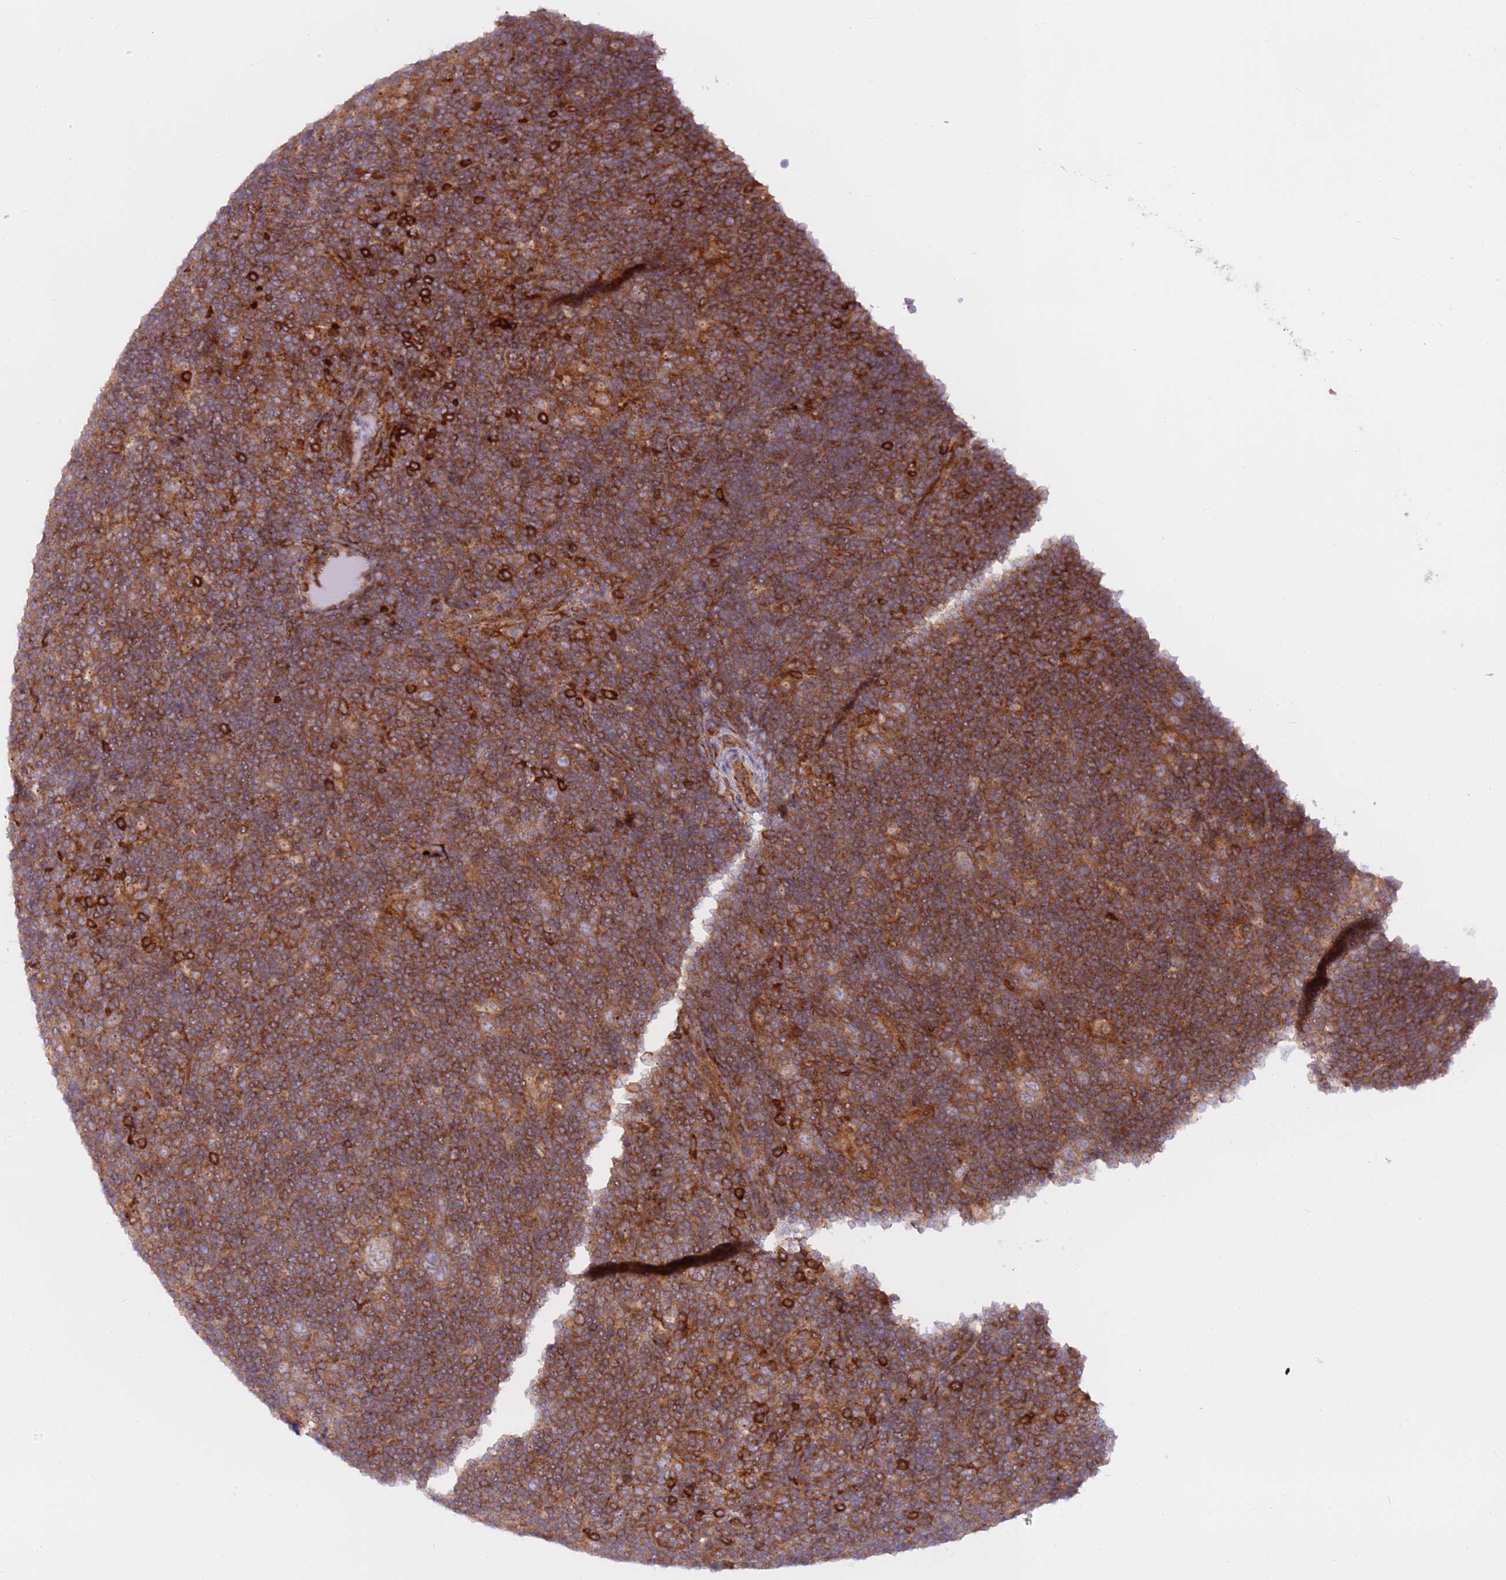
{"staining": {"intensity": "moderate", "quantity": ">75%", "location": "cytoplasmic/membranous"}, "tissue": "lymphoma", "cell_type": "Tumor cells", "image_type": "cancer", "snomed": [{"axis": "morphology", "description": "Hodgkin's disease, NOS"}, {"axis": "topography", "description": "Lymph node"}], "caption": "Tumor cells reveal moderate cytoplasmic/membranous expression in about >75% of cells in Hodgkin's disease.", "gene": "DDX19B", "patient": {"sex": "female", "age": 57}}